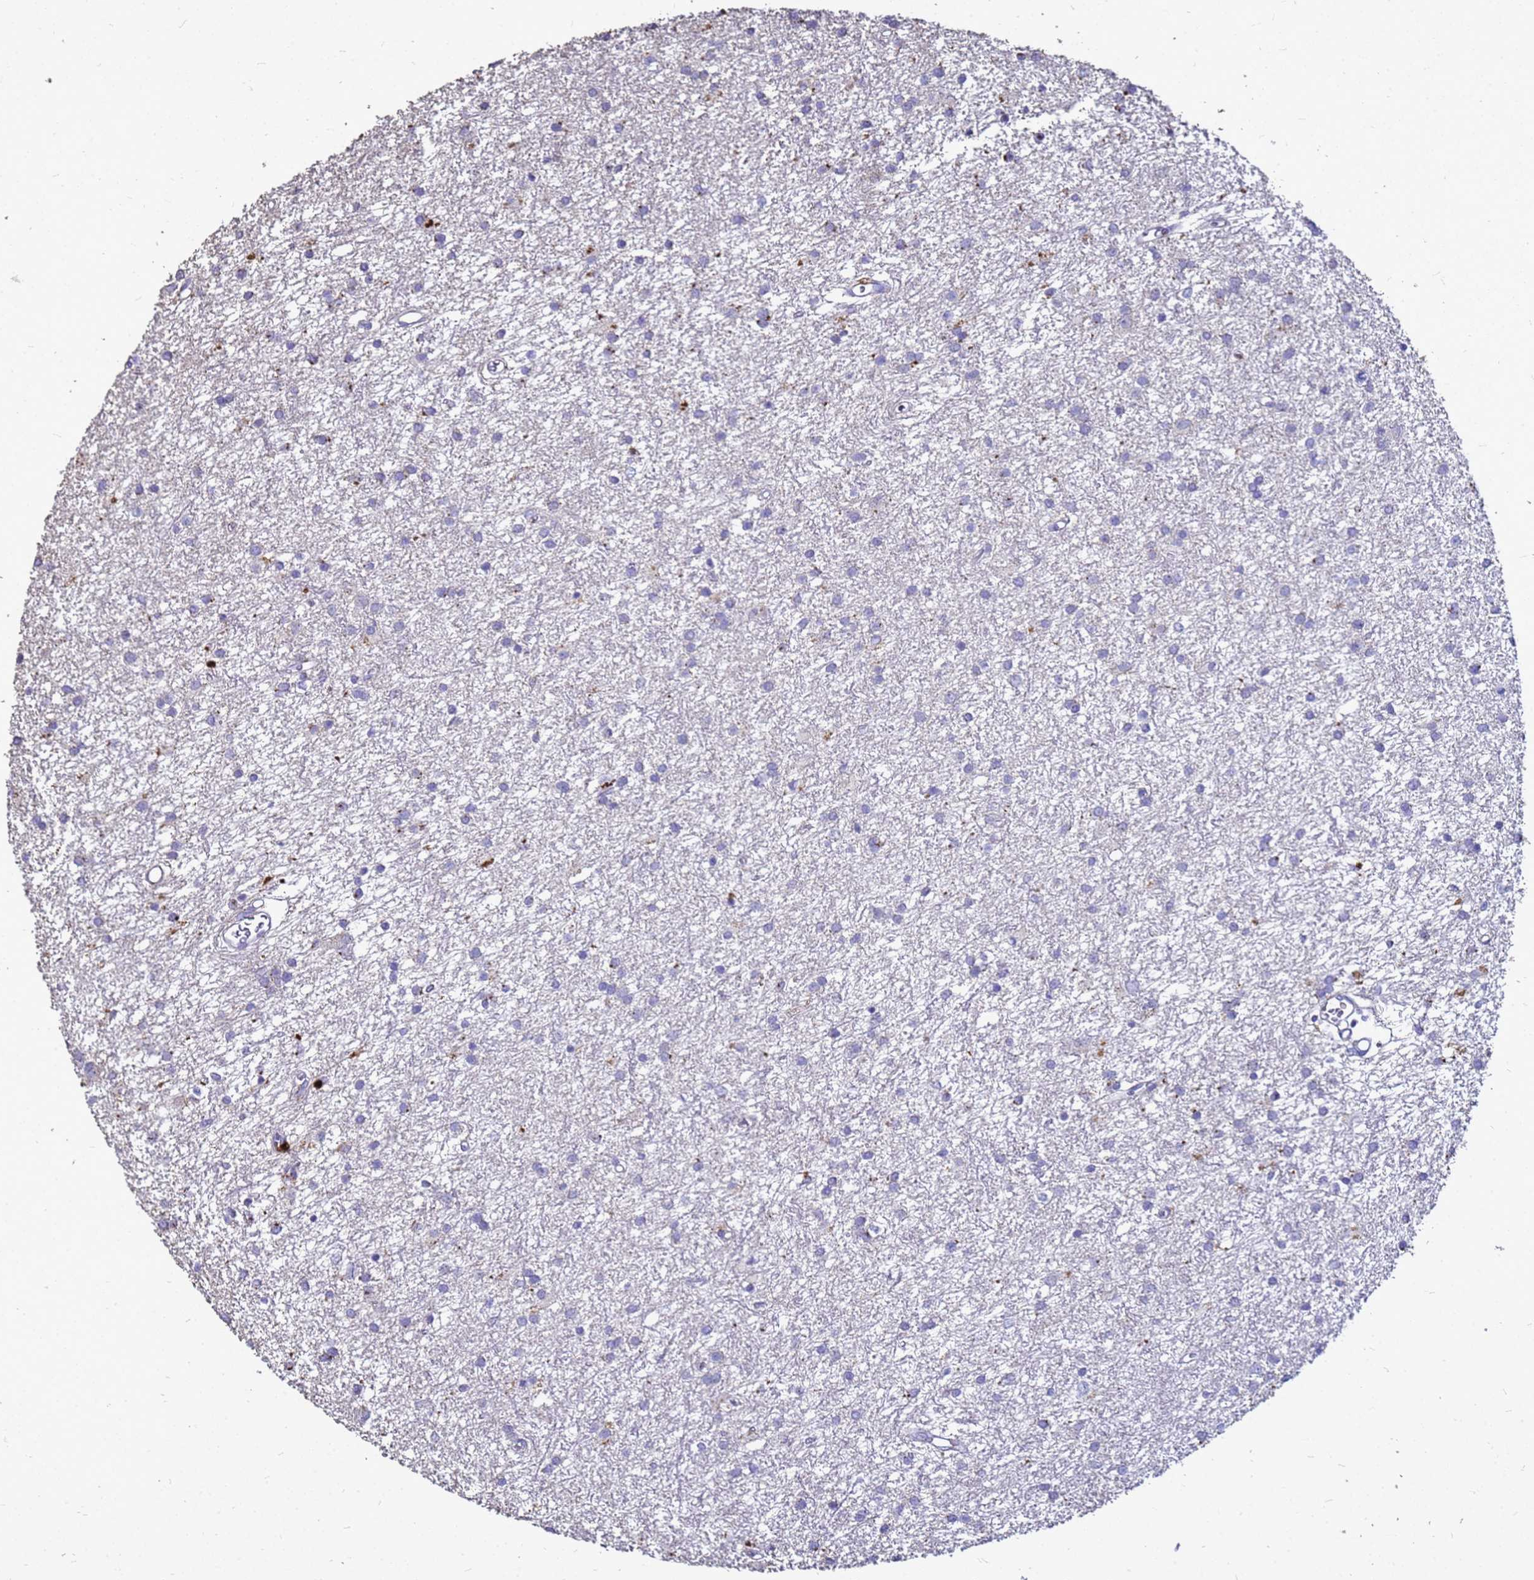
{"staining": {"intensity": "moderate", "quantity": "<25%", "location": "cytoplasmic/membranous"}, "tissue": "glioma", "cell_type": "Tumor cells", "image_type": "cancer", "snomed": [{"axis": "morphology", "description": "Glioma, malignant, High grade"}, {"axis": "topography", "description": "Brain"}], "caption": "Immunohistochemical staining of malignant glioma (high-grade) reveals moderate cytoplasmic/membranous protein expression in approximately <25% of tumor cells.", "gene": "S100A2", "patient": {"sex": "female", "age": 50}}